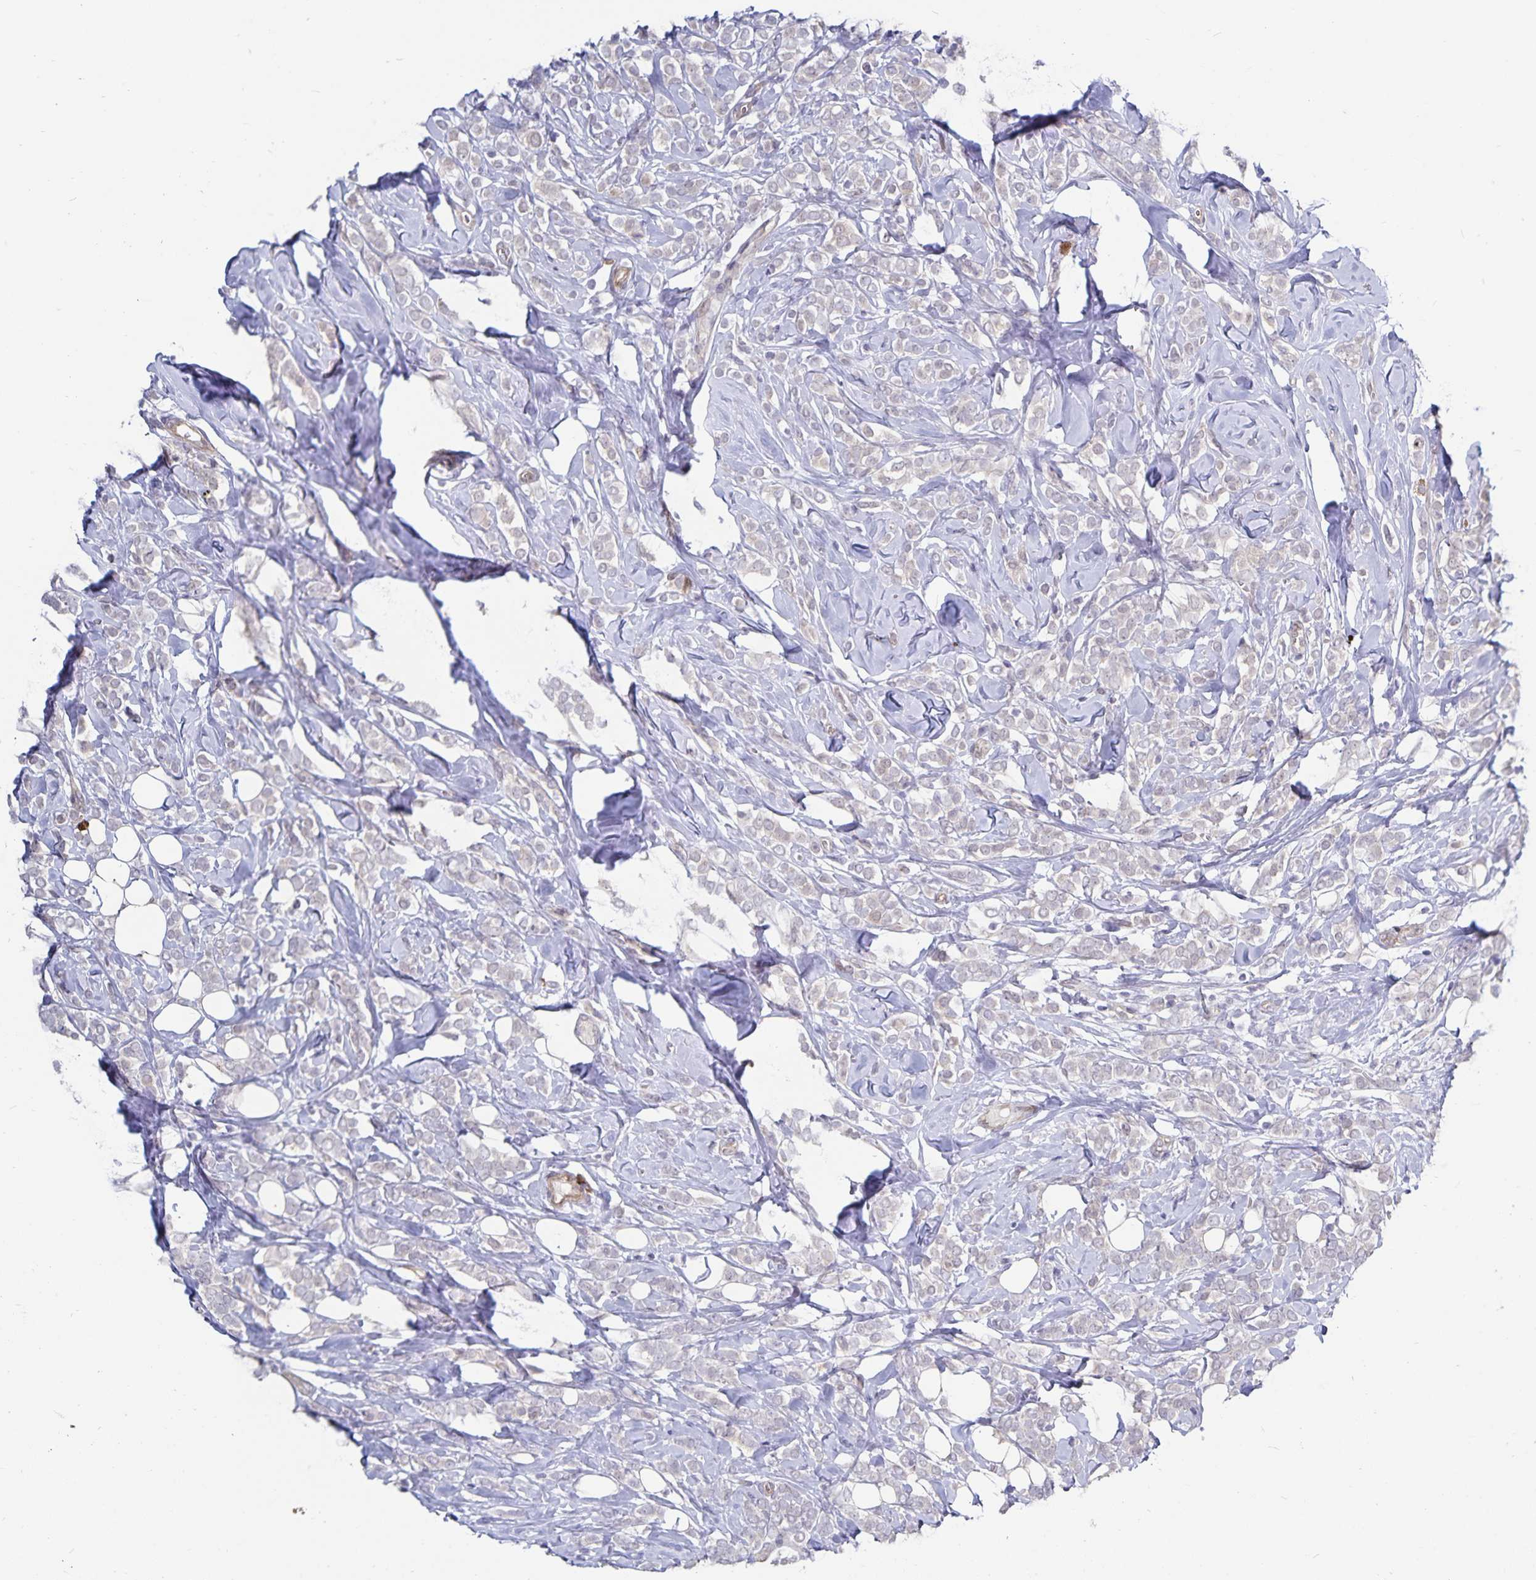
{"staining": {"intensity": "negative", "quantity": "none", "location": "none"}, "tissue": "breast cancer", "cell_type": "Tumor cells", "image_type": "cancer", "snomed": [{"axis": "morphology", "description": "Lobular carcinoma"}, {"axis": "topography", "description": "Breast"}], "caption": "Immunohistochemistry (IHC) micrograph of neoplastic tissue: human lobular carcinoma (breast) stained with DAB (3,3'-diaminobenzidine) reveals no significant protein expression in tumor cells.", "gene": "CDKN2B", "patient": {"sex": "female", "age": 49}}